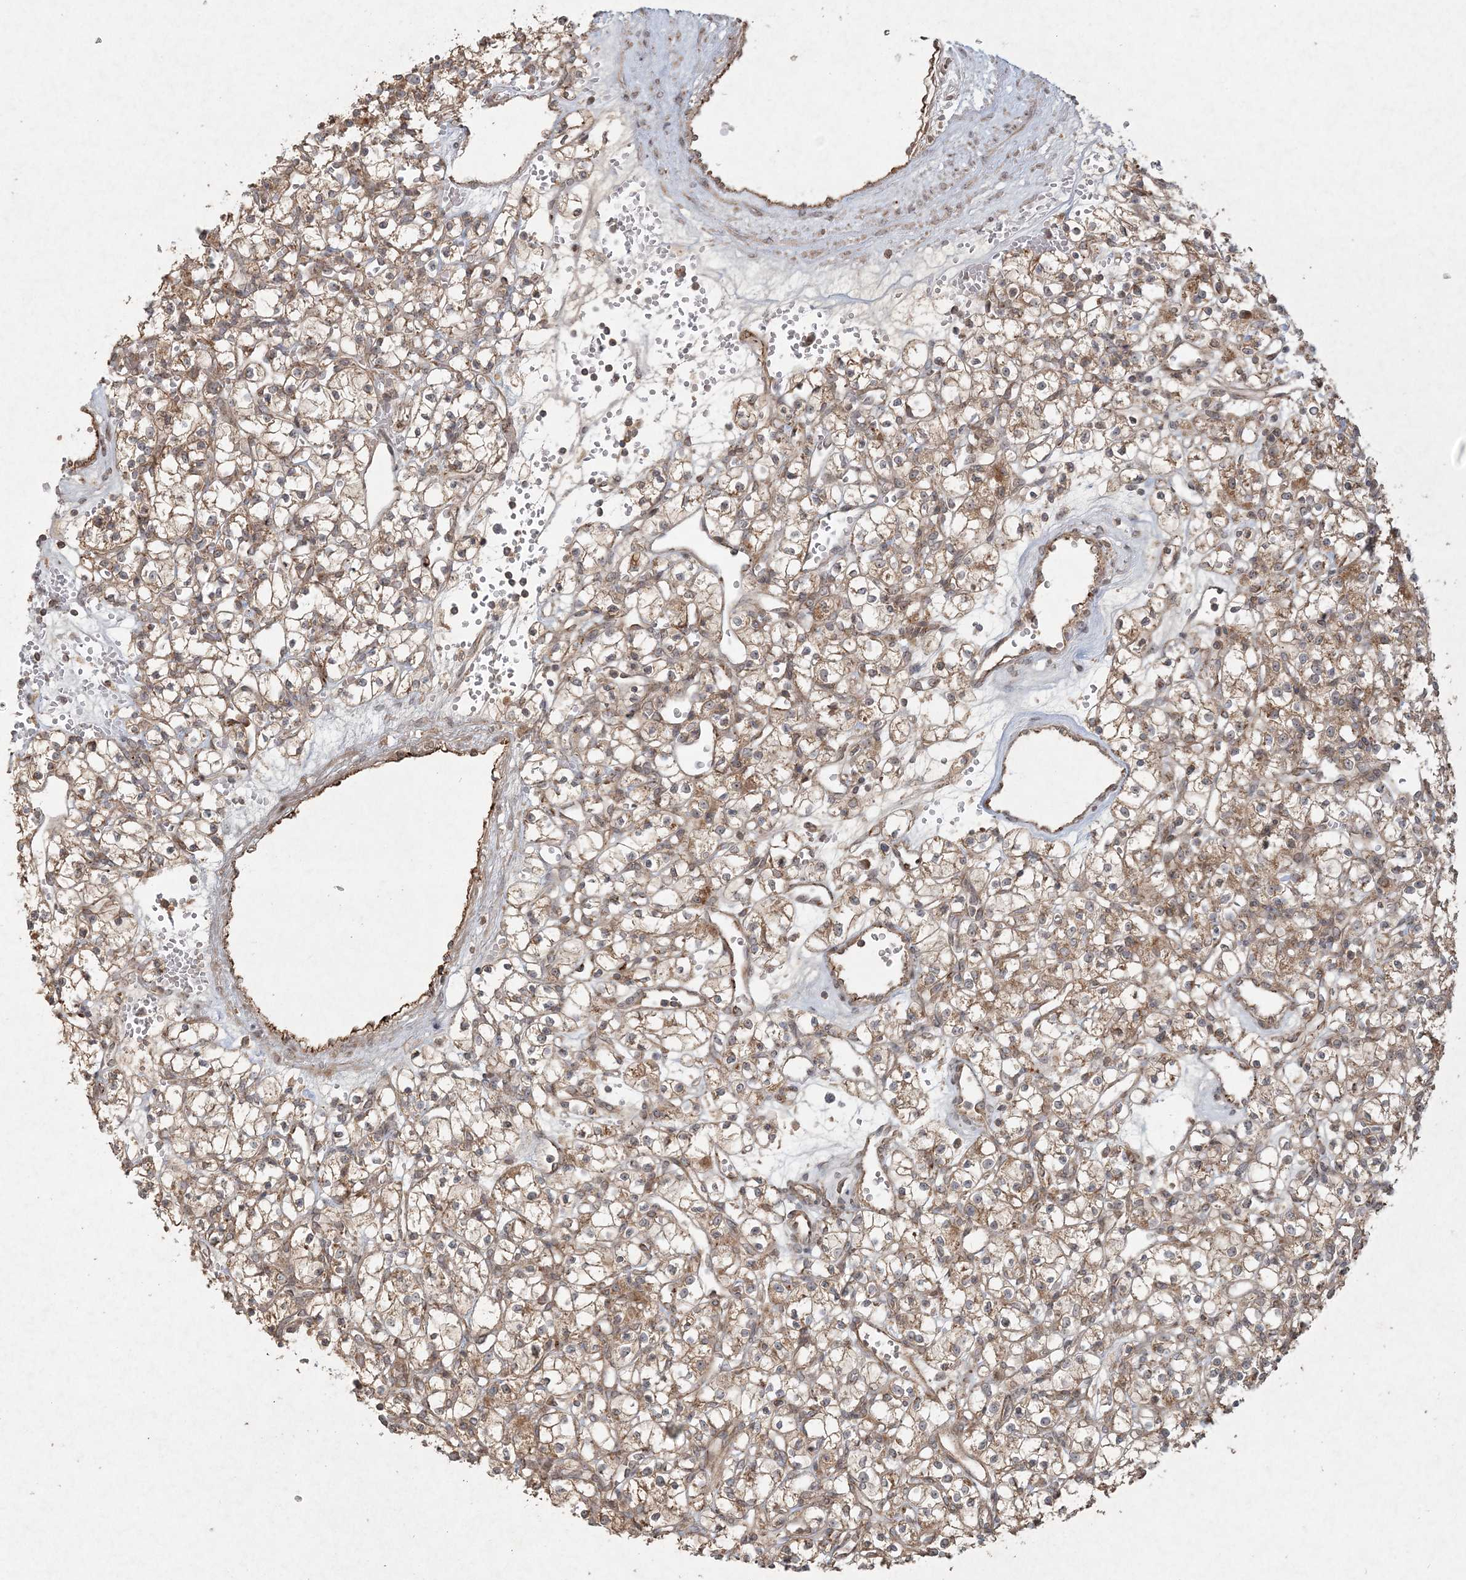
{"staining": {"intensity": "weak", "quantity": ">75%", "location": "cytoplasmic/membranous"}, "tissue": "renal cancer", "cell_type": "Tumor cells", "image_type": "cancer", "snomed": [{"axis": "morphology", "description": "Adenocarcinoma, NOS"}, {"axis": "topography", "description": "Kidney"}], "caption": "Renal cancer (adenocarcinoma) was stained to show a protein in brown. There is low levels of weak cytoplasmic/membranous positivity in about >75% of tumor cells. (Brightfield microscopy of DAB IHC at high magnification).", "gene": "ANAPC16", "patient": {"sex": "female", "age": 59}}